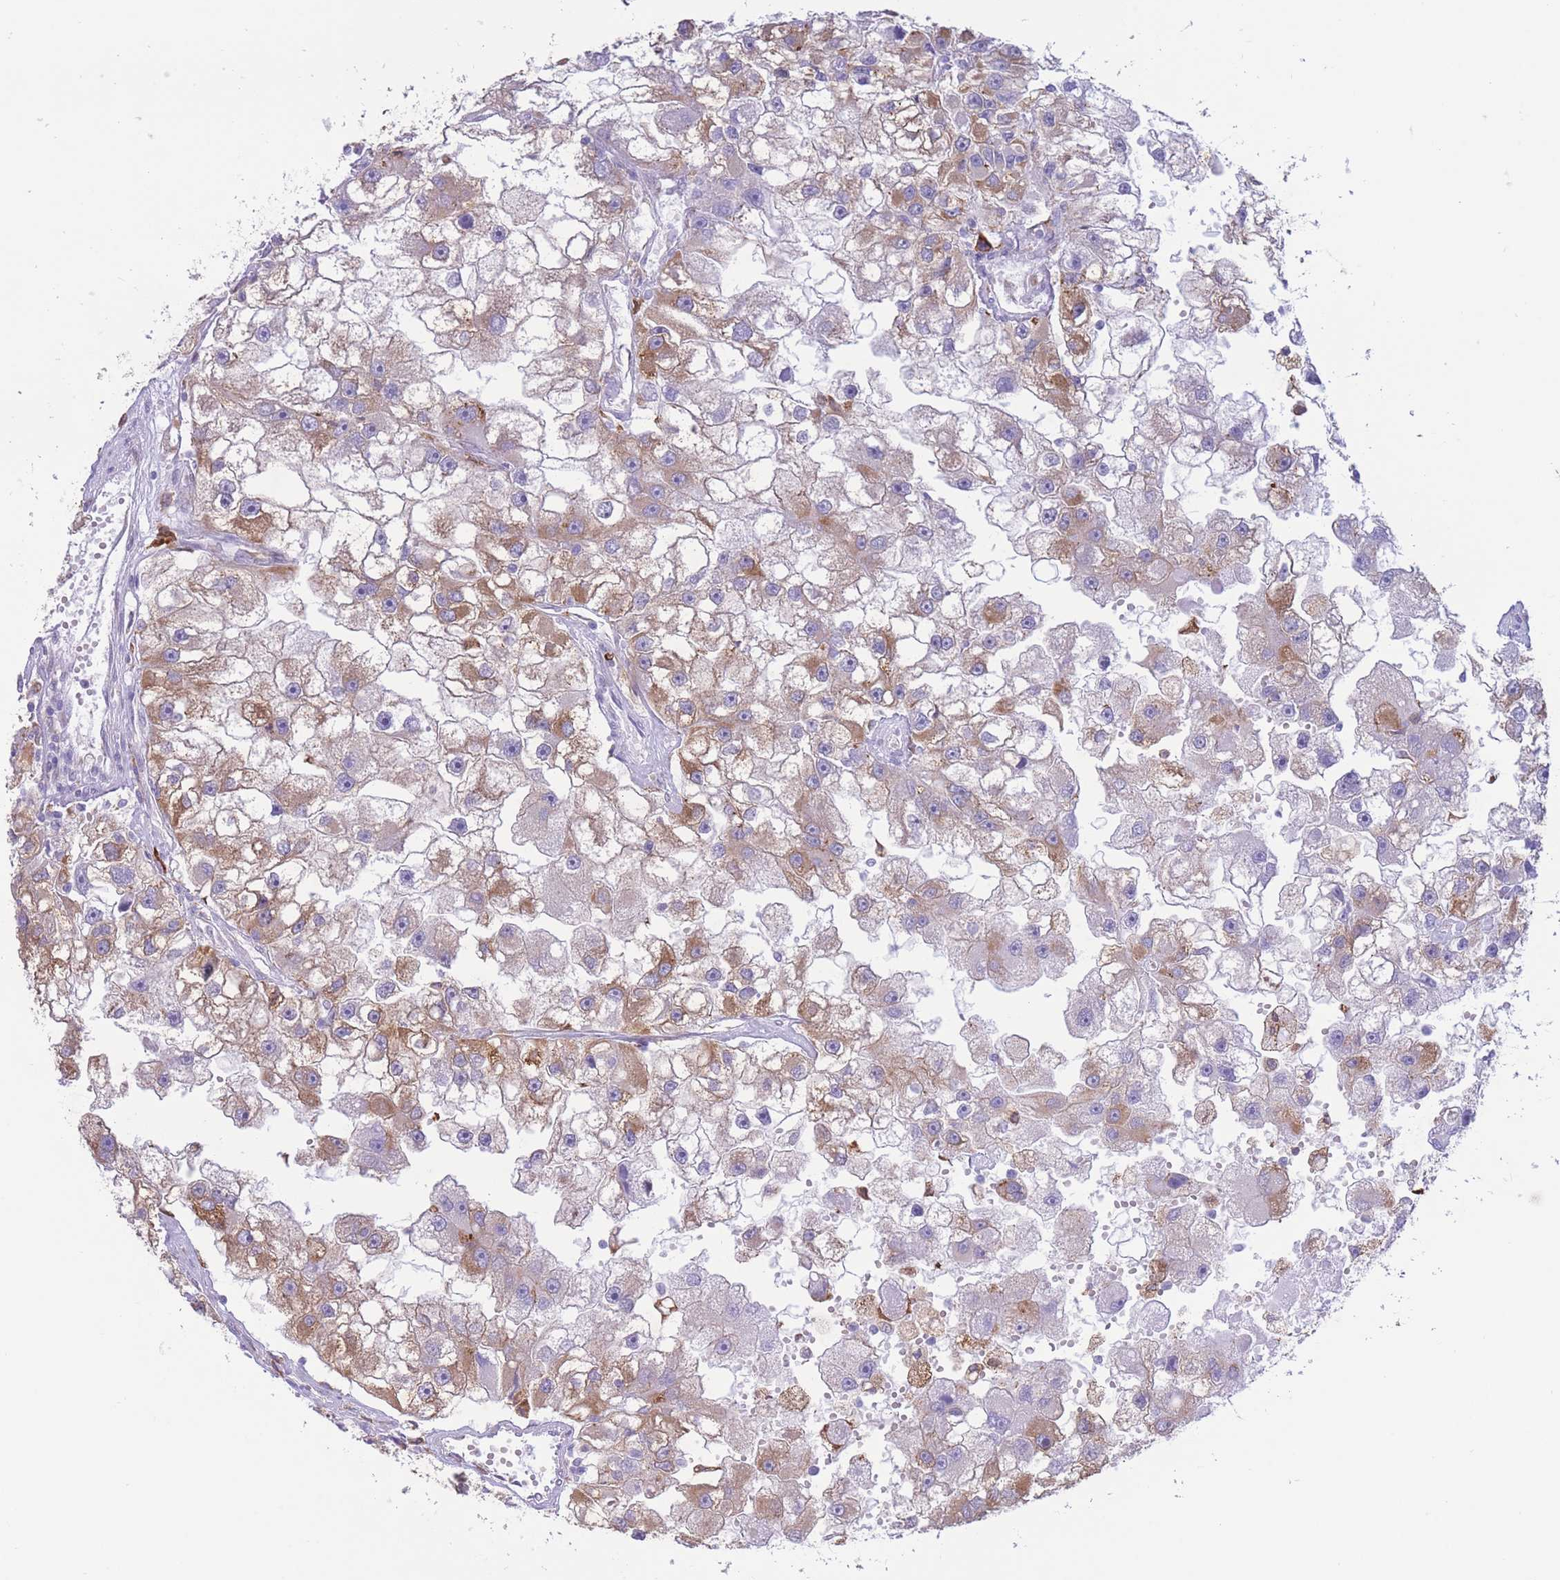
{"staining": {"intensity": "moderate", "quantity": "25%-75%", "location": "cytoplasmic/membranous"}, "tissue": "renal cancer", "cell_type": "Tumor cells", "image_type": "cancer", "snomed": [{"axis": "morphology", "description": "Adenocarcinoma, NOS"}, {"axis": "topography", "description": "Kidney"}], "caption": "Renal cancer (adenocarcinoma) tissue exhibits moderate cytoplasmic/membranous positivity in about 25%-75% of tumor cells, visualized by immunohistochemistry.", "gene": "MYDGF", "patient": {"sex": "male", "age": 63}}